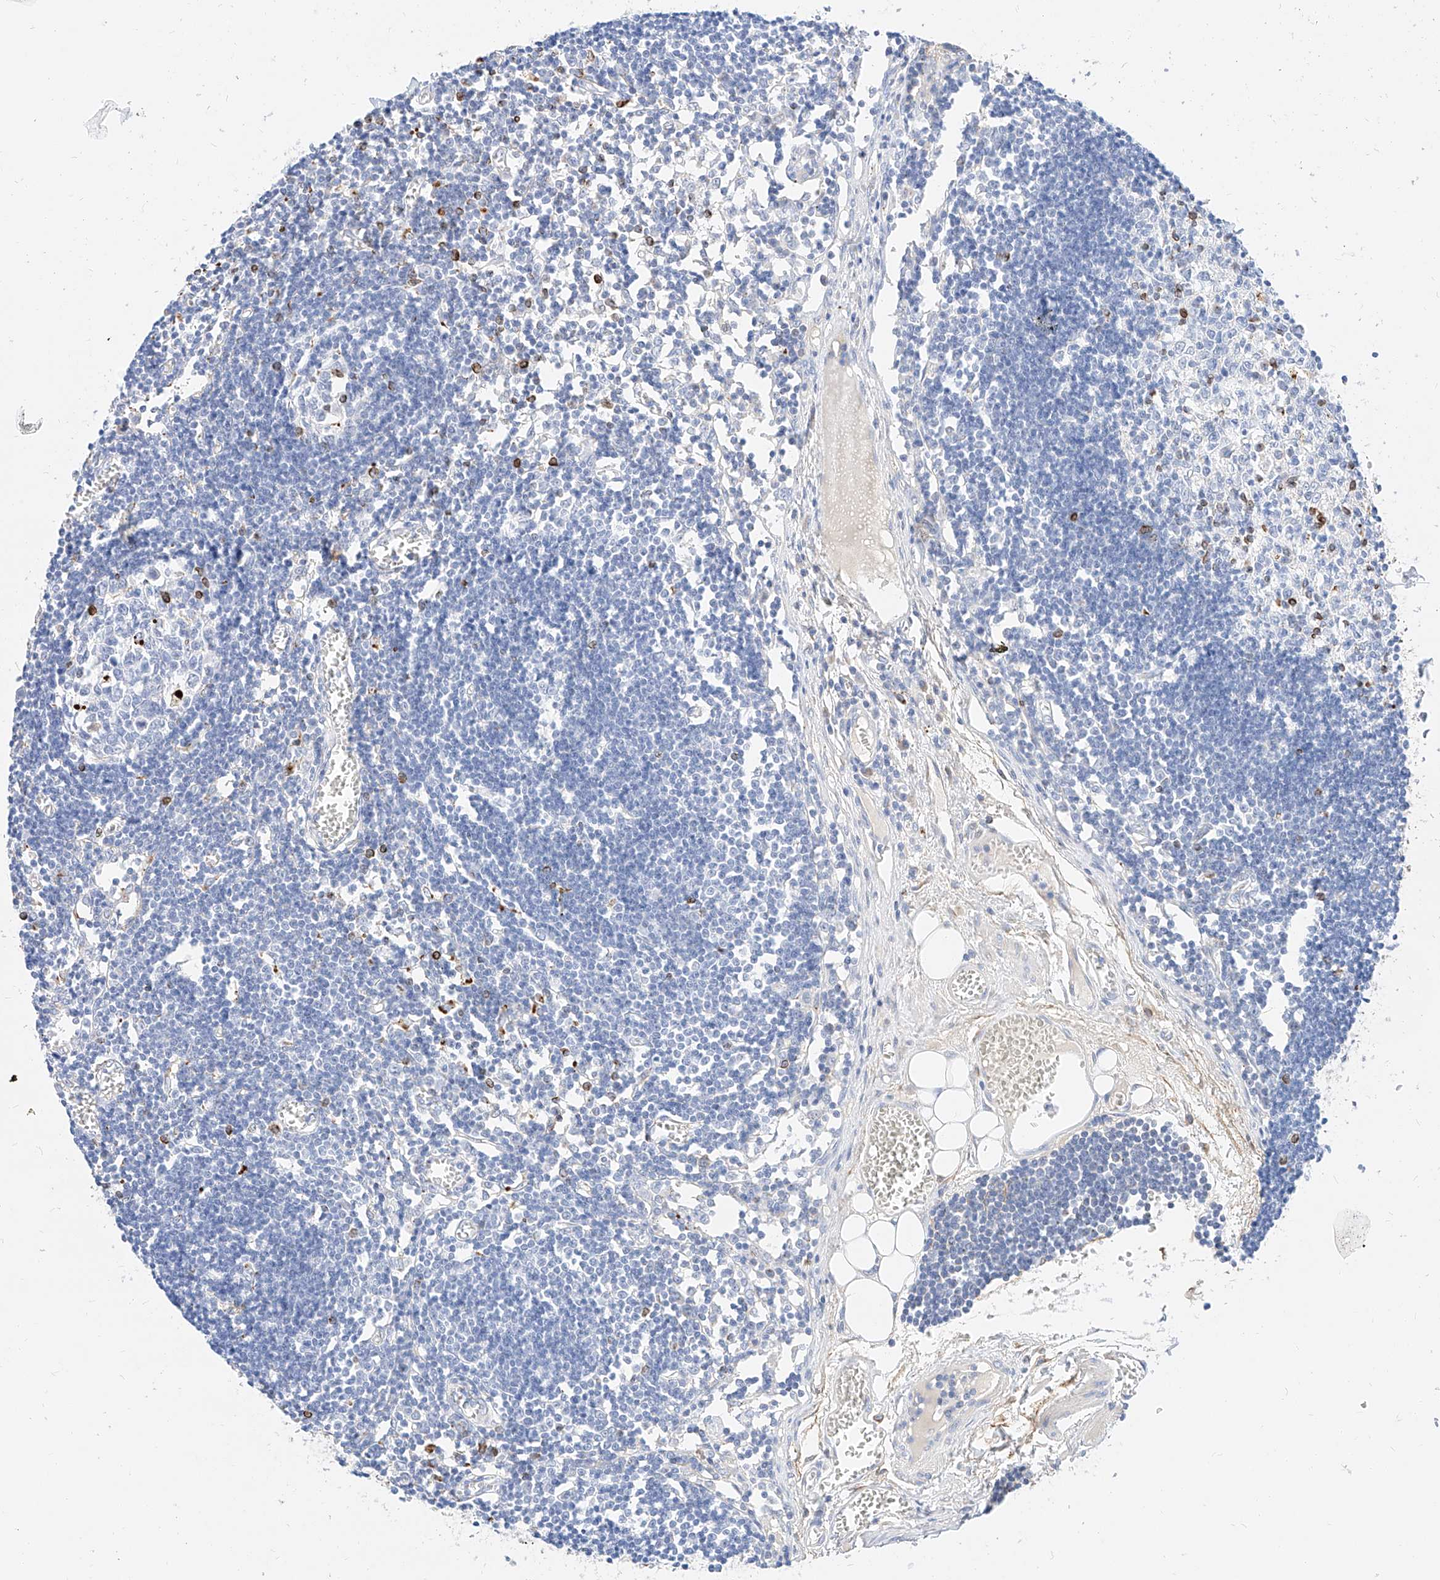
{"staining": {"intensity": "strong", "quantity": "<25%", "location": "cytoplasmic/membranous"}, "tissue": "lymph node", "cell_type": "Germinal center cells", "image_type": "normal", "snomed": [{"axis": "morphology", "description": "Normal tissue, NOS"}, {"axis": "topography", "description": "Lymph node"}], "caption": "This is an image of IHC staining of unremarkable lymph node, which shows strong expression in the cytoplasmic/membranous of germinal center cells.", "gene": "MAP7", "patient": {"sex": "female", "age": 11}}